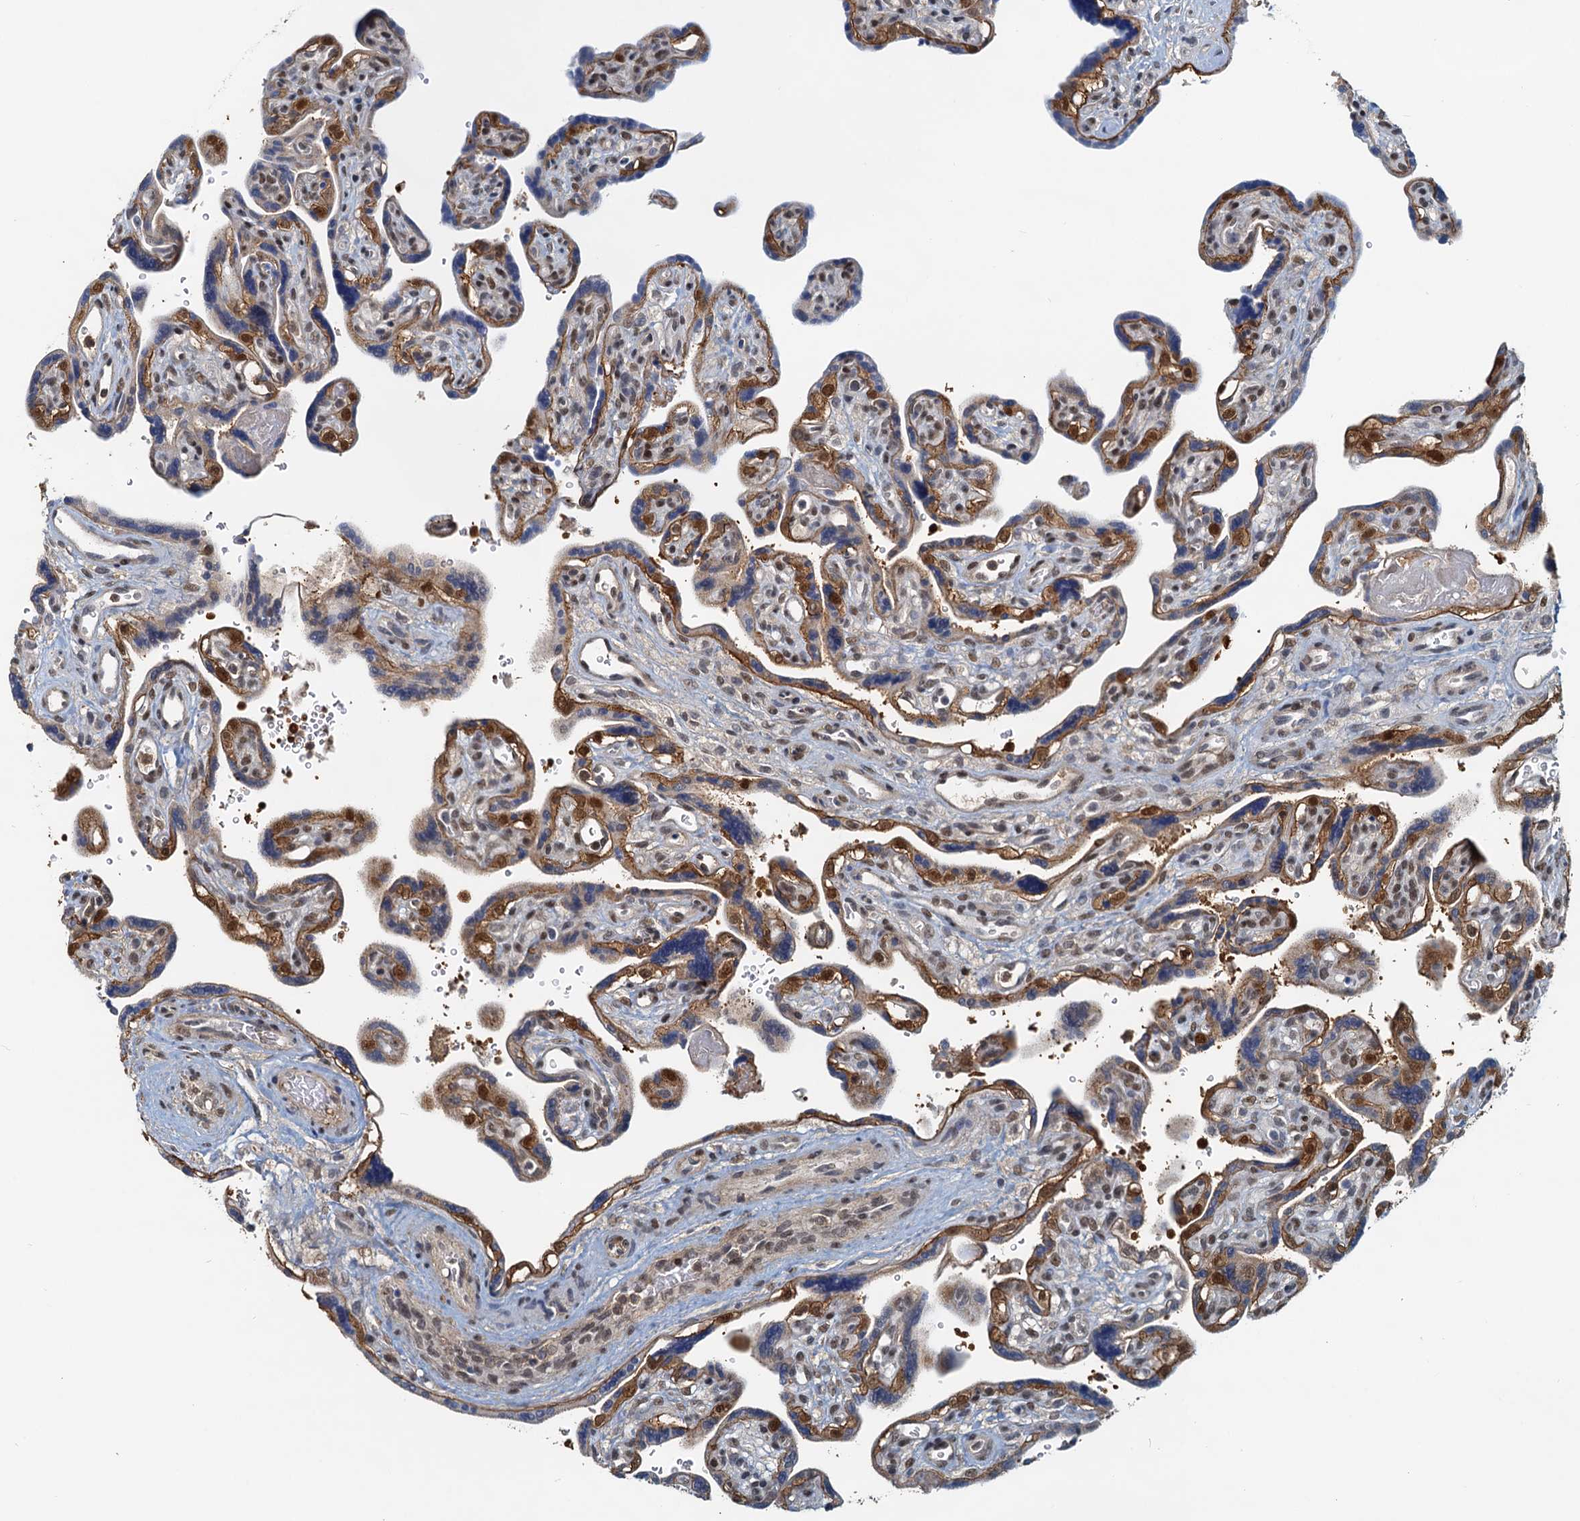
{"staining": {"intensity": "moderate", "quantity": "25%-75%", "location": "cytoplasmic/membranous,nuclear"}, "tissue": "placenta", "cell_type": "Trophoblastic cells", "image_type": "normal", "snomed": [{"axis": "morphology", "description": "Normal tissue, NOS"}, {"axis": "topography", "description": "Placenta"}], "caption": "Immunohistochemical staining of unremarkable human placenta exhibits 25%-75% levels of moderate cytoplasmic/membranous,nuclear protein expression in approximately 25%-75% of trophoblastic cells.", "gene": "SPINDOC", "patient": {"sex": "female", "age": 39}}